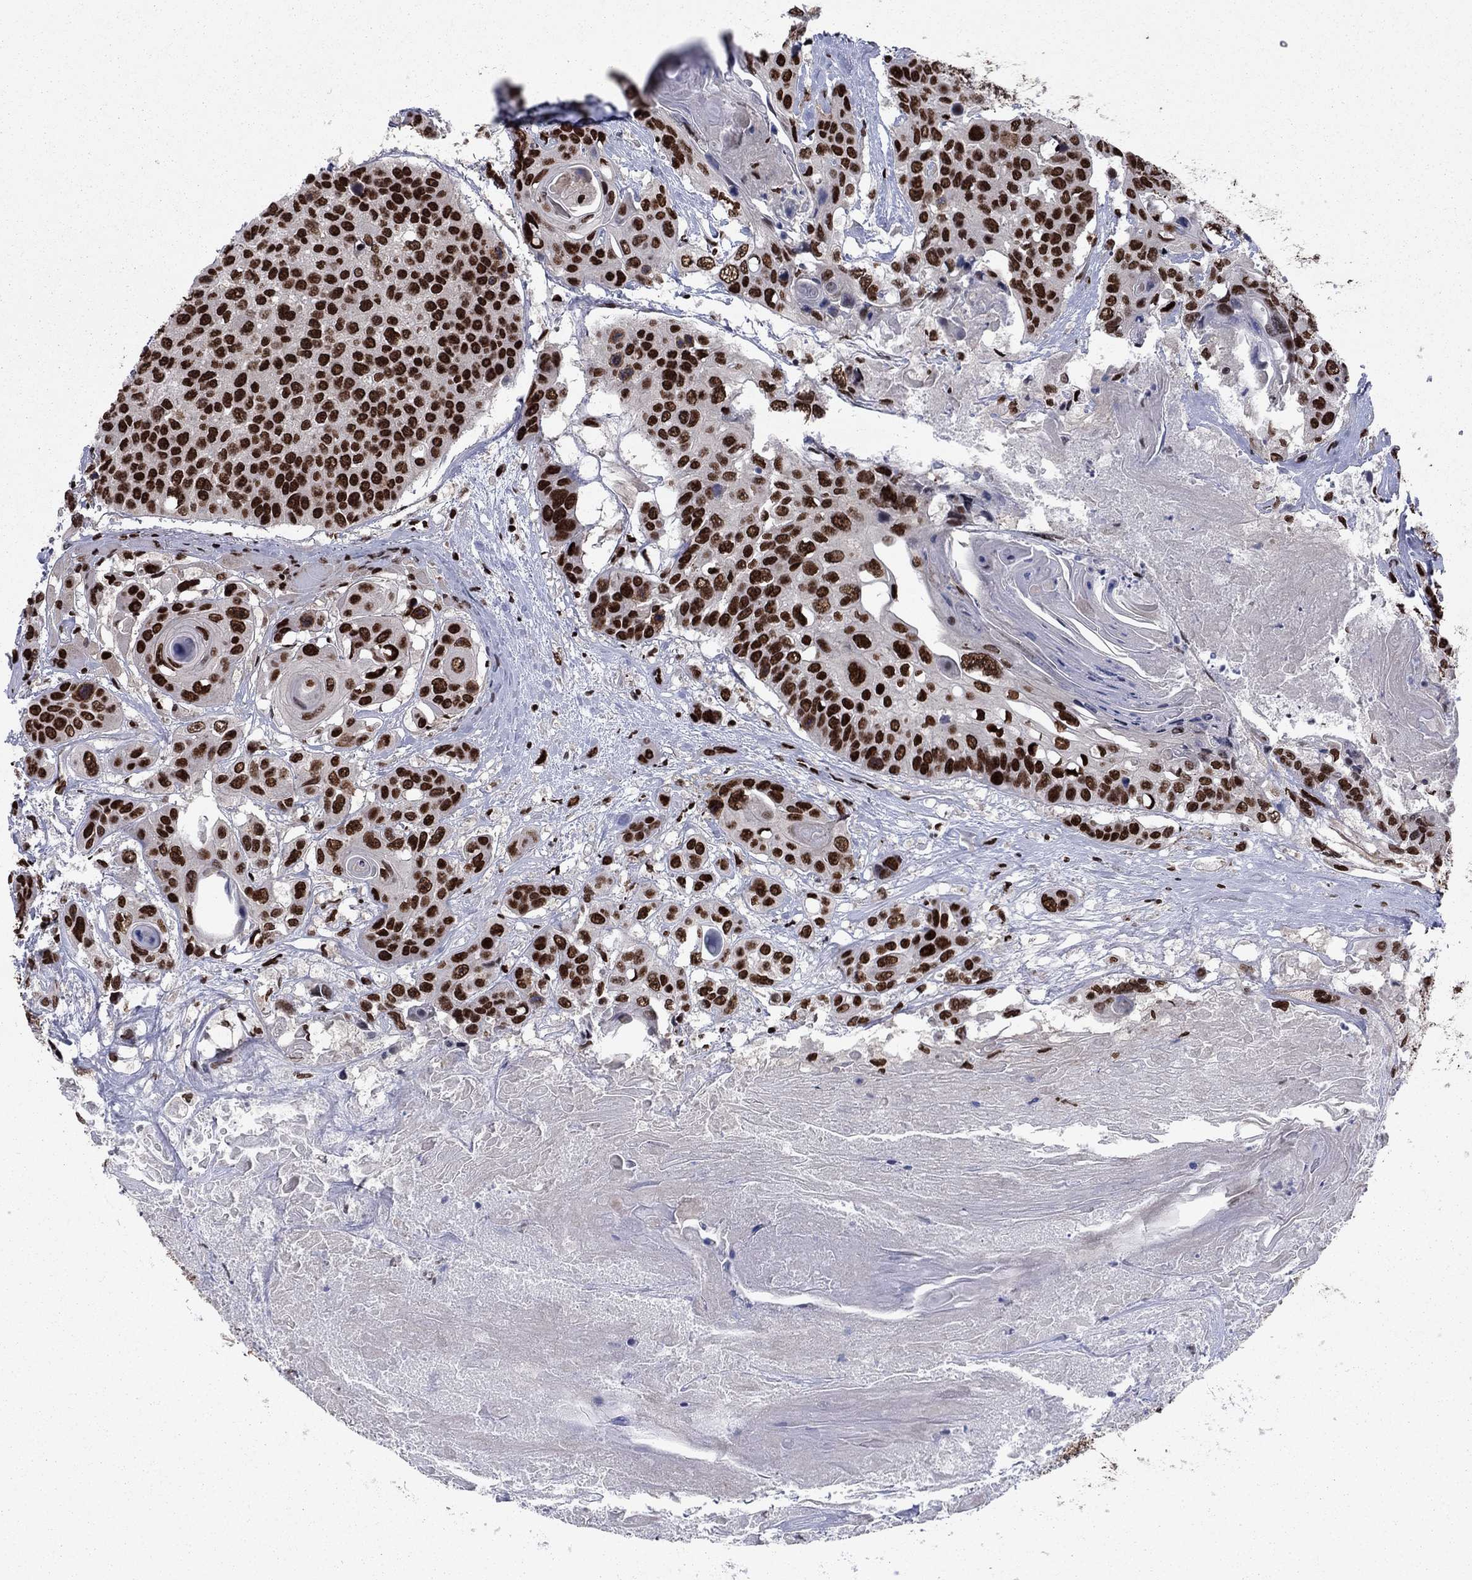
{"staining": {"intensity": "strong", "quantity": ">75%", "location": "nuclear"}, "tissue": "head and neck cancer", "cell_type": "Tumor cells", "image_type": "cancer", "snomed": [{"axis": "morphology", "description": "Squamous cell carcinoma, NOS"}, {"axis": "topography", "description": "Oral tissue"}, {"axis": "topography", "description": "Head-Neck"}], "caption": "Strong nuclear positivity for a protein is present in approximately >75% of tumor cells of squamous cell carcinoma (head and neck) using immunohistochemistry.", "gene": "USP54", "patient": {"sex": "male", "age": 56}}